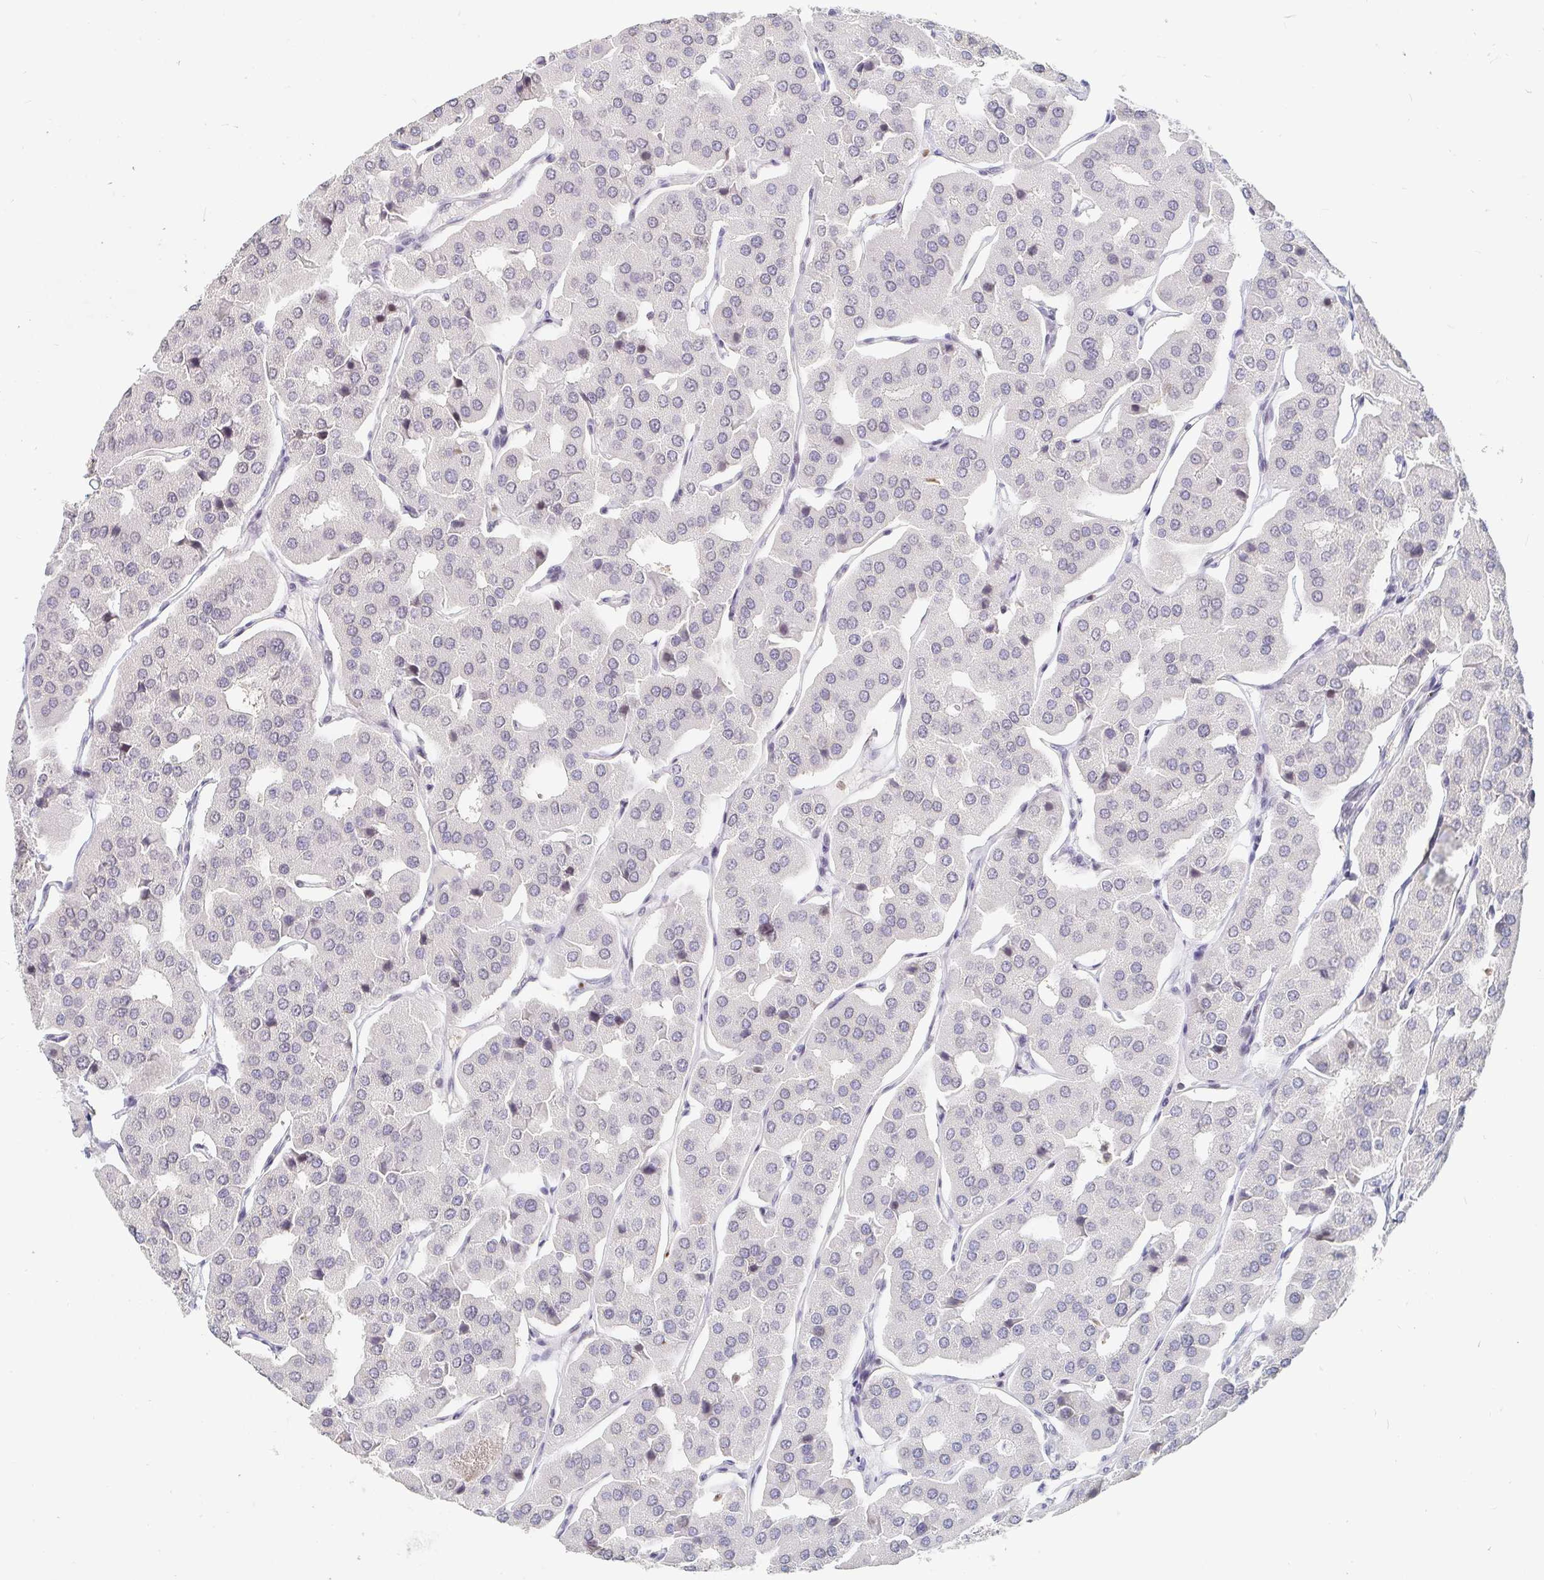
{"staining": {"intensity": "negative", "quantity": "none", "location": "none"}, "tissue": "parathyroid gland", "cell_type": "Glandular cells", "image_type": "normal", "snomed": [{"axis": "morphology", "description": "Normal tissue, NOS"}, {"axis": "morphology", "description": "Adenoma, NOS"}, {"axis": "topography", "description": "Parathyroid gland"}], "caption": "The immunohistochemistry (IHC) micrograph has no significant expression in glandular cells of parathyroid gland. (Stains: DAB (3,3'-diaminobenzidine) immunohistochemistry with hematoxylin counter stain, Microscopy: brightfield microscopy at high magnification).", "gene": "NME9", "patient": {"sex": "female", "age": 86}}